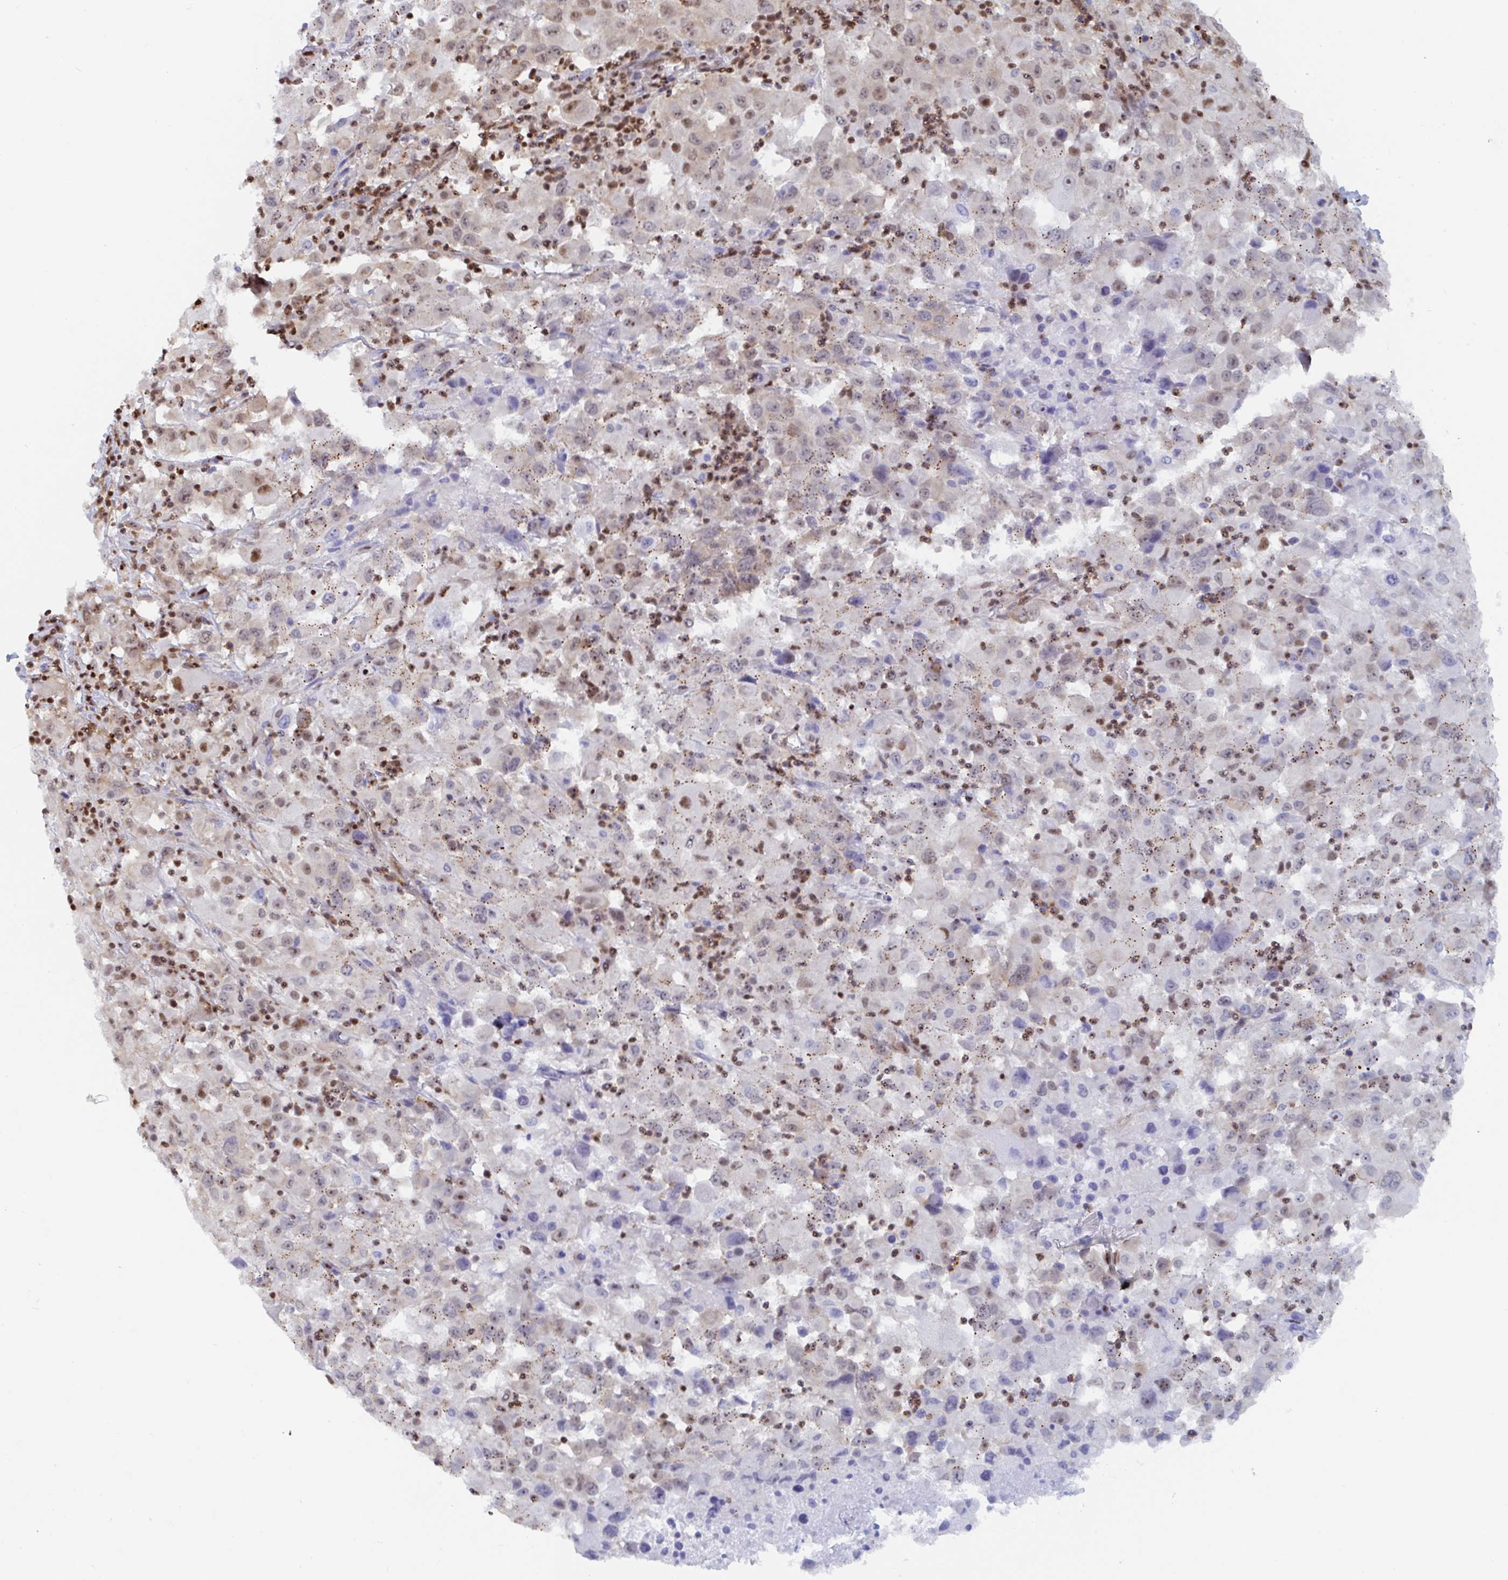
{"staining": {"intensity": "strong", "quantity": "25%-75%", "location": "nuclear"}, "tissue": "melanoma", "cell_type": "Tumor cells", "image_type": "cancer", "snomed": [{"axis": "morphology", "description": "Malignant melanoma, Metastatic site"}, {"axis": "topography", "description": "Soft tissue"}], "caption": "DAB (3,3'-diaminobenzidine) immunohistochemical staining of malignant melanoma (metastatic site) demonstrates strong nuclear protein expression in approximately 25%-75% of tumor cells.", "gene": "EWSR1", "patient": {"sex": "male", "age": 50}}